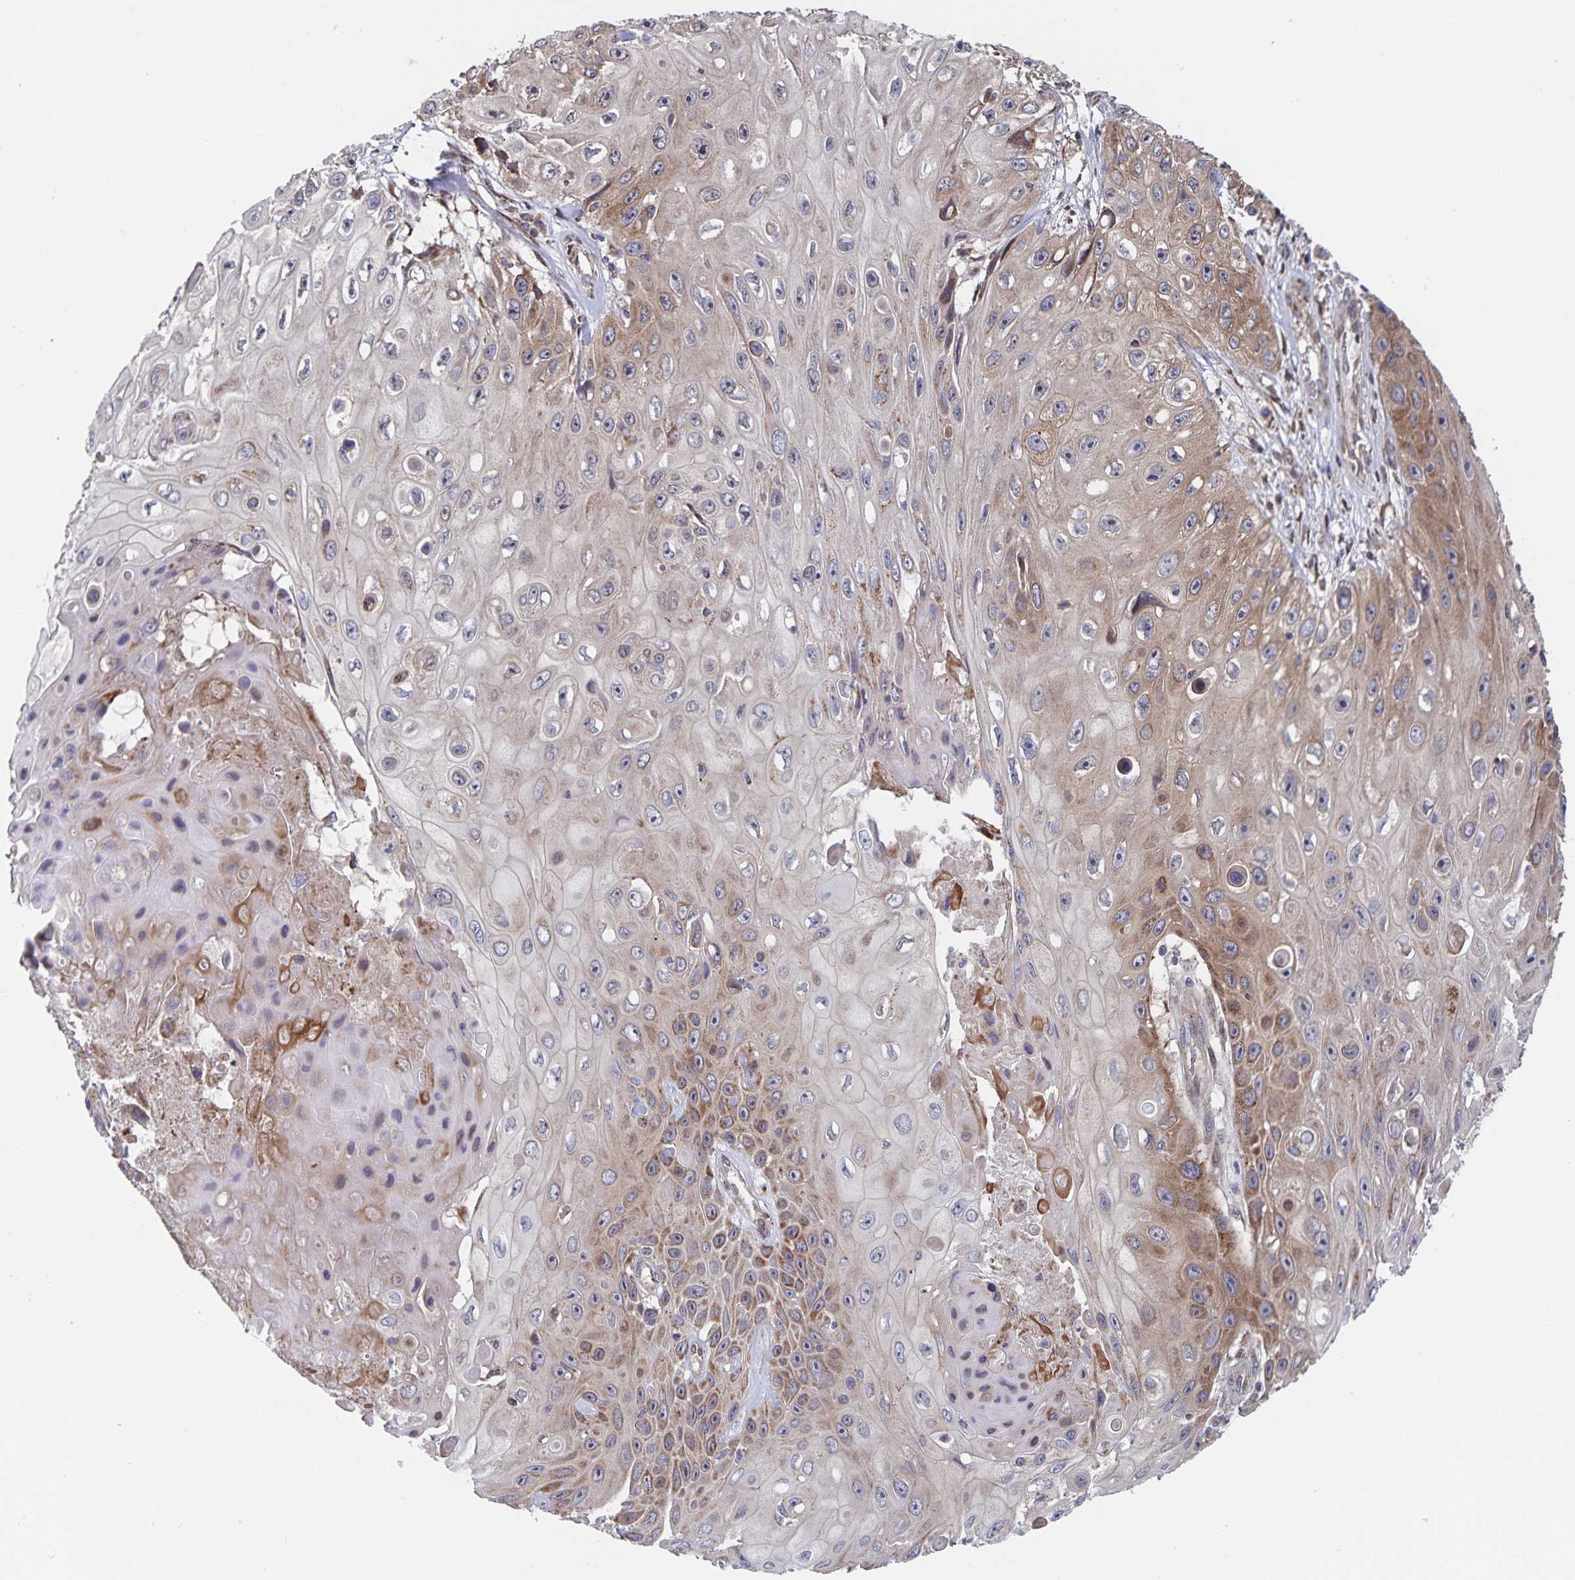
{"staining": {"intensity": "moderate", "quantity": "25%-75%", "location": "cytoplasmic/membranous"}, "tissue": "skin cancer", "cell_type": "Tumor cells", "image_type": "cancer", "snomed": [{"axis": "morphology", "description": "Squamous cell carcinoma, NOS"}, {"axis": "topography", "description": "Skin"}], "caption": "Brown immunohistochemical staining in skin cancer shows moderate cytoplasmic/membranous staining in approximately 25%-75% of tumor cells.", "gene": "ACACA", "patient": {"sex": "male", "age": 82}}